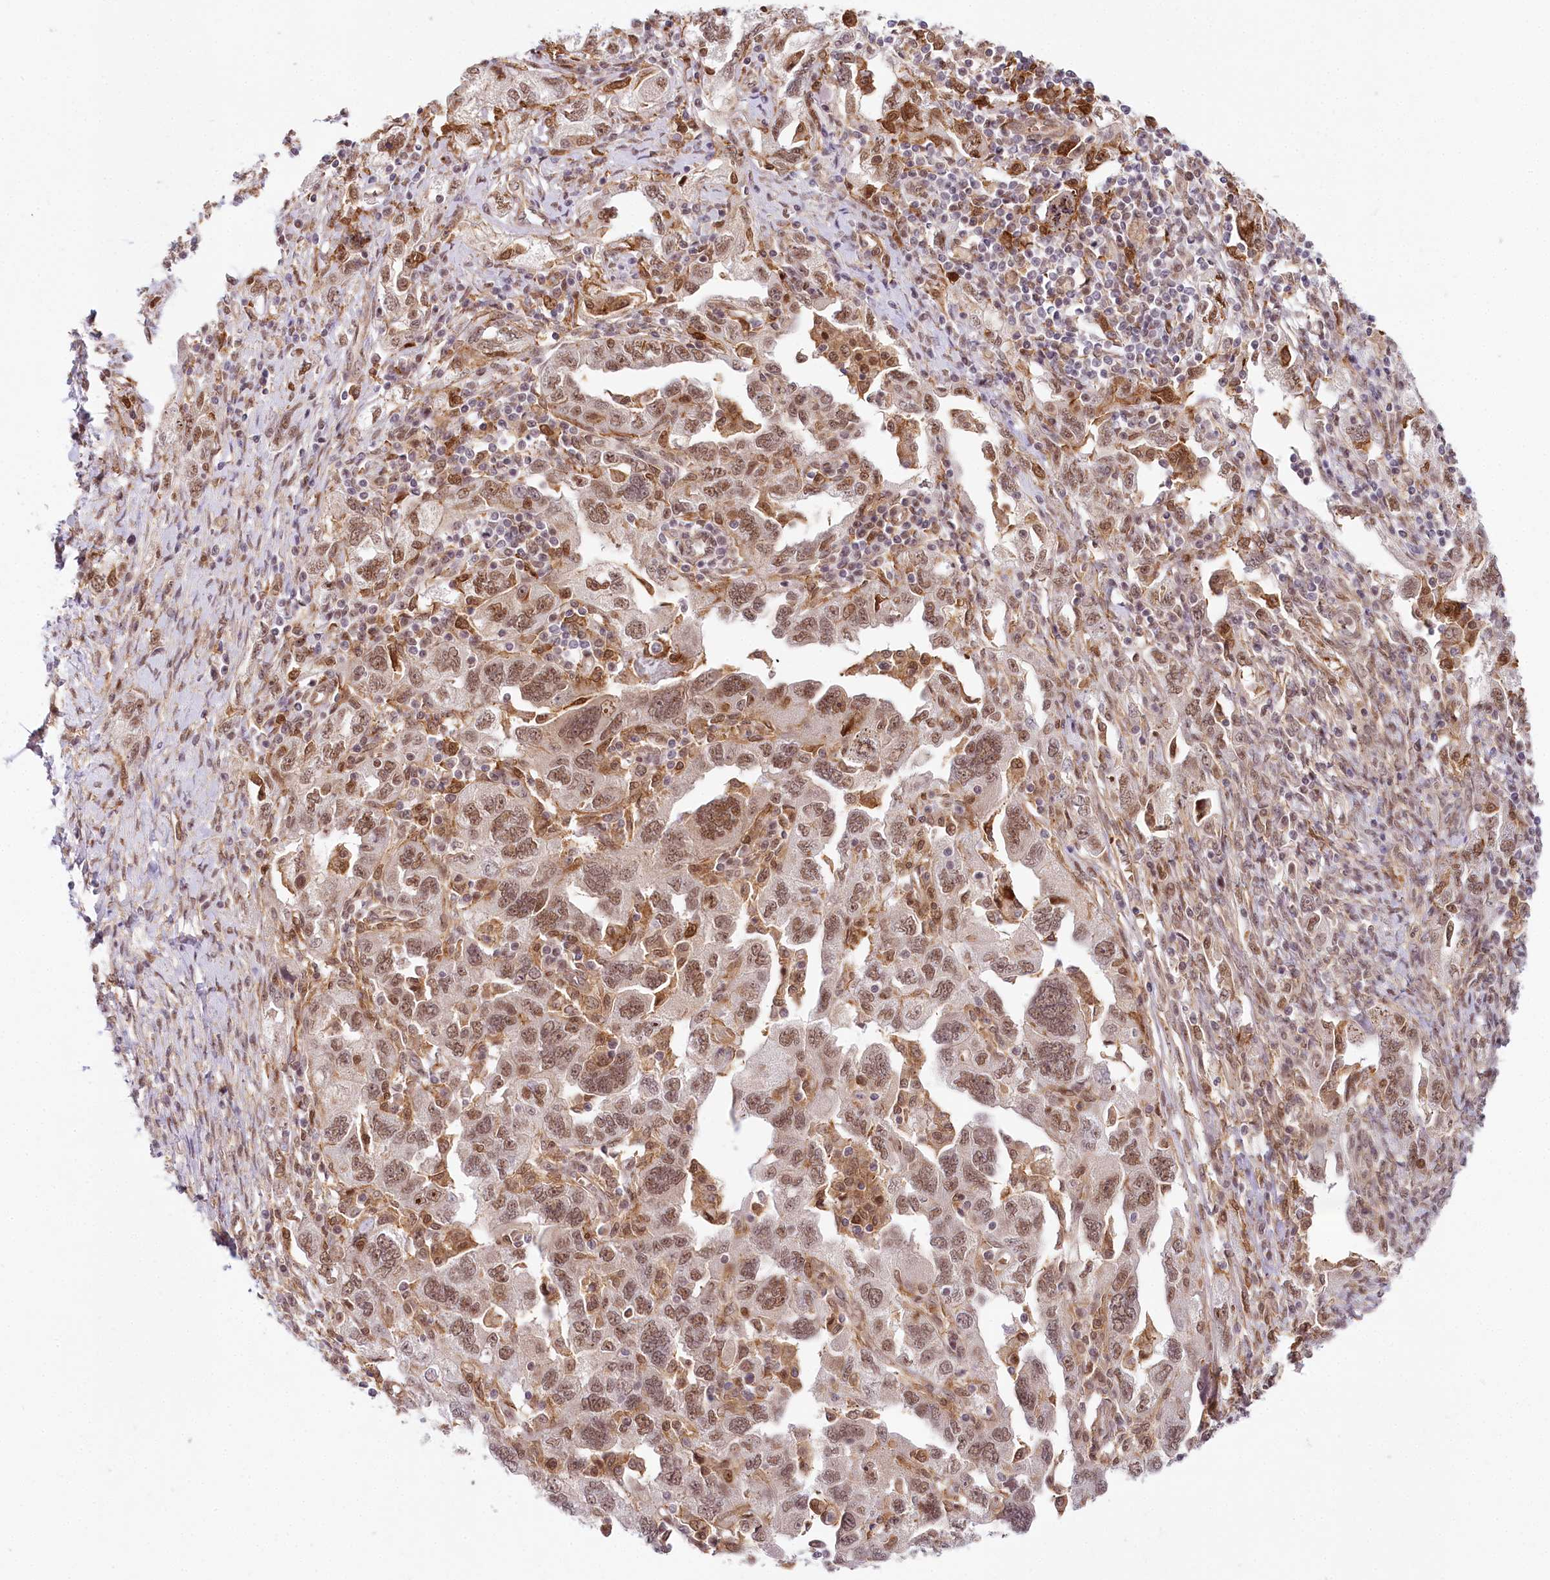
{"staining": {"intensity": "moderate", "quantity": ">75%", "location": "nuclear"}, "tissue": "ovarian cancer", "cell_type": "Tumor cells", "image_type": "cancer", "snomed": [{"axis": "morphology", "description": "Carcinoma, NOS"}, {"axis": "morphology", "description": "Cystadenocarcinoma, serous, NOS"}, {"axis": "topography", "description": "Ovary"}], "caption": "Moderate nuclear protein staining is seen in about >75% of tumor cells in ovarian cancer (carcinoma). The staining is performed using DAB brown chromogen to label protein expression. The nuclei are counter-stained blue using hematoxylin.", "gene": "TUBGCP2", "patient": {"sex": "female", "age": 69}}